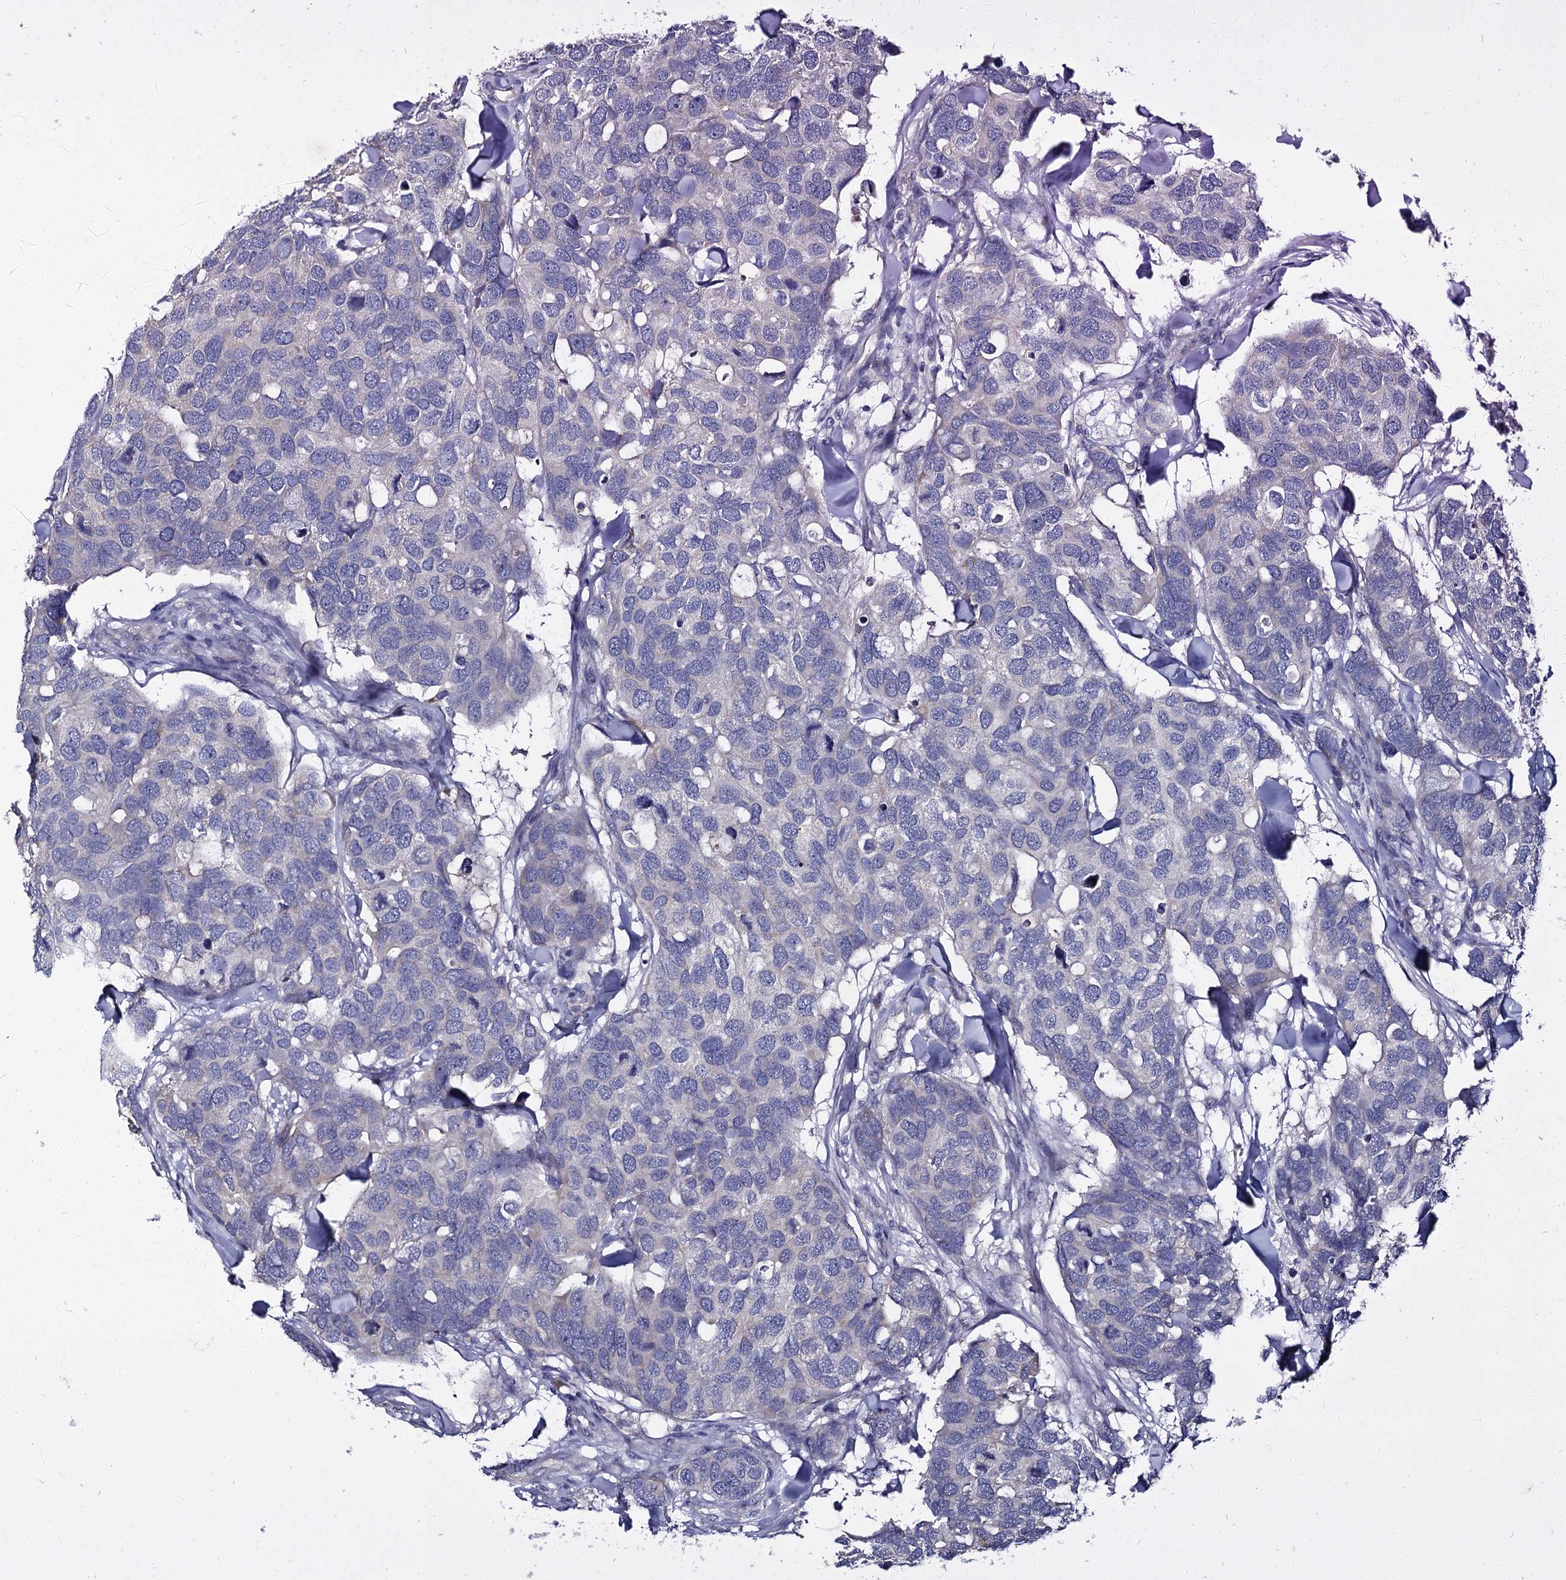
{"staining": {"intensity": "negative", "quantity": "none", "location": "none"}, "tissue": "breast cancer", "cell_type": "Tumor cells", "image_type": "cancer", "snomed": [{"axis": "morphology", "description": "Duct carcinoma"}, {"axis": "topography", "description": "Breast"}], "caption": "An immunohistochemistry (IHC) image of breast intraductal carcinoma is shown. There is no staining in tumor cells of breast intraductal carcinoma. The staining was performed using DAB (3,3'-diaminobenzidine) to visualize the protein expression in brown, while the nuclei were stained in blue with hematoxylin (Magnification: 20x).", "gene": "PANX2", "patient": {"sex": "female", "age": 83}}